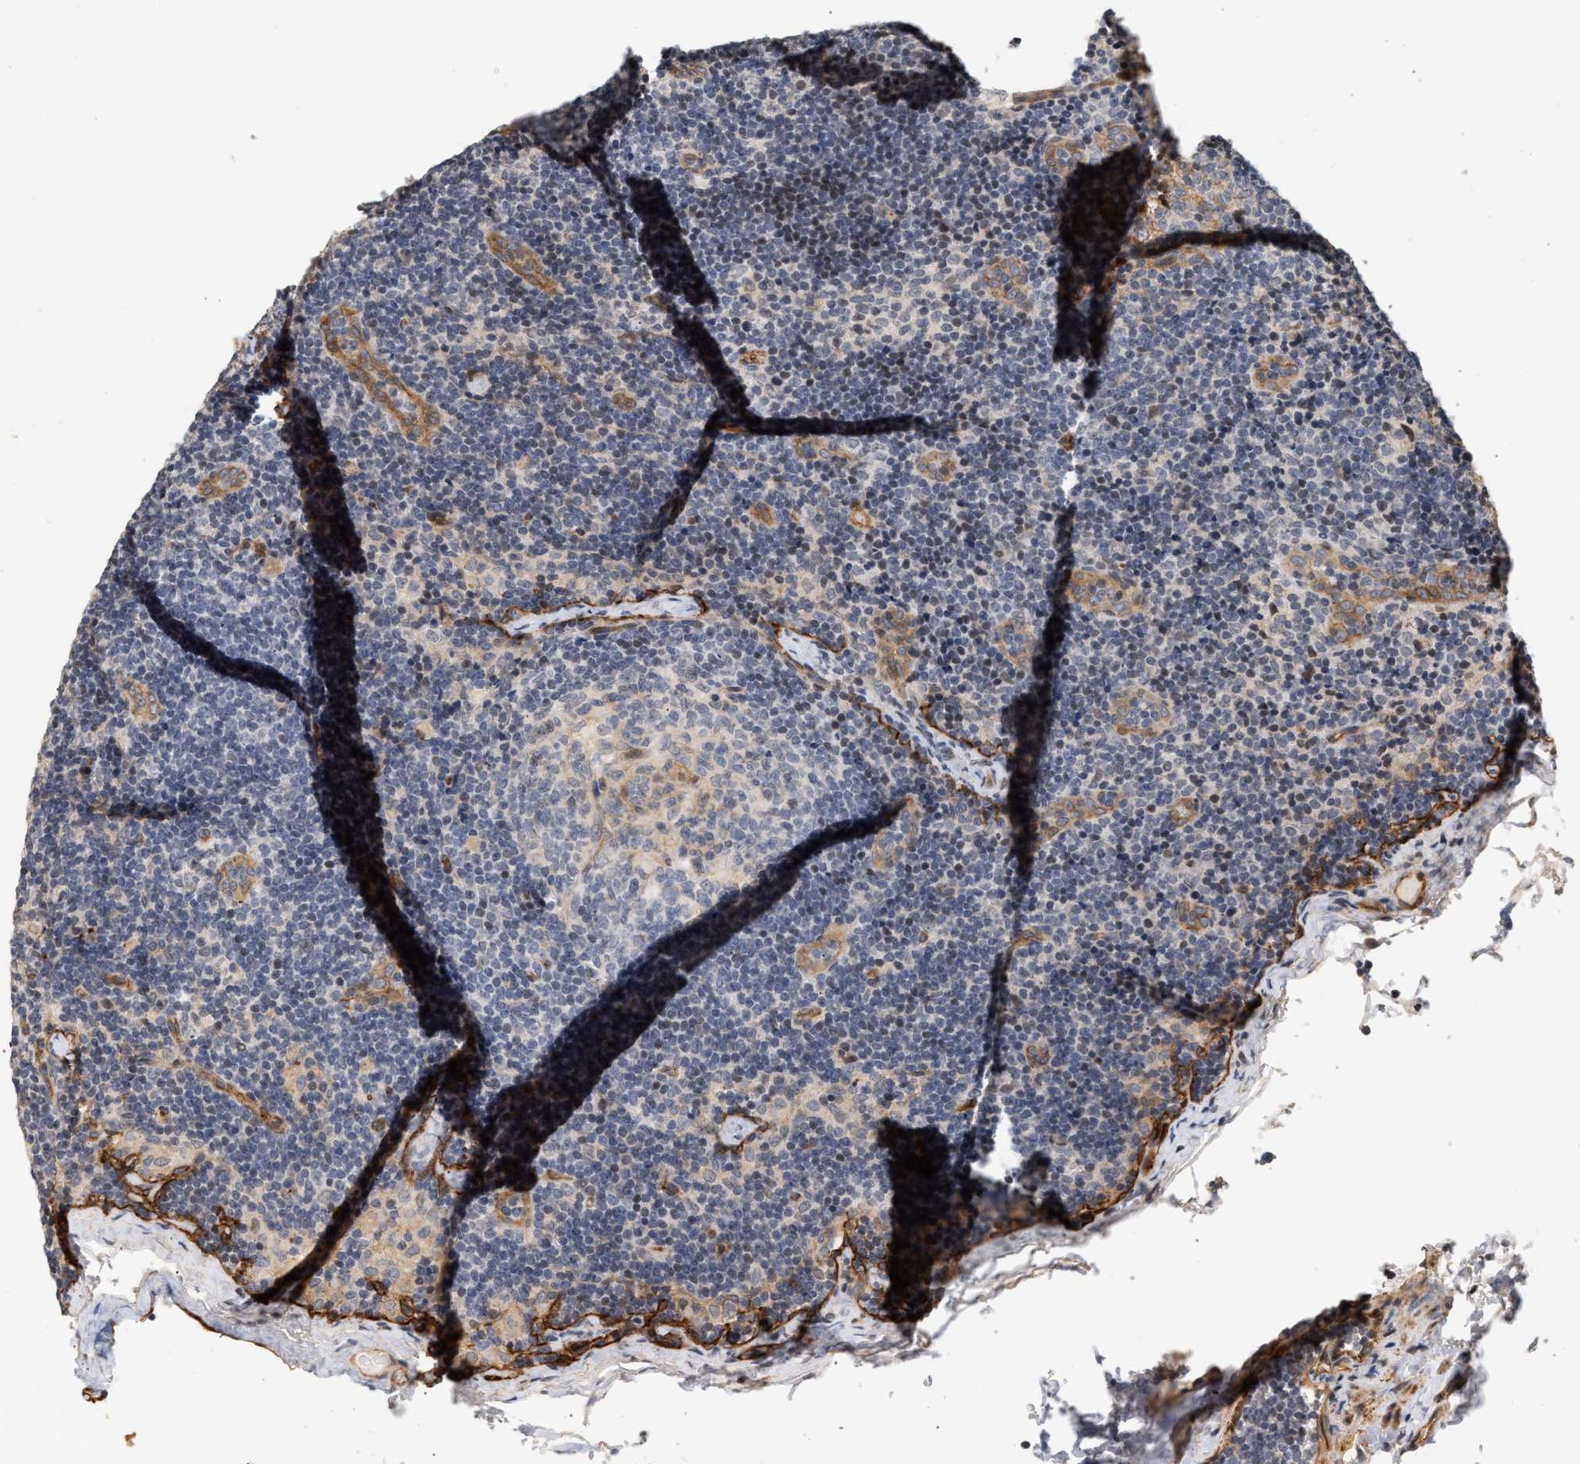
{"staining": {"intensity": "weak", "quantity": "<25%", "location": "cytoplasmic/membranous,nuclear"}, "tissue": "lymph node", "cell_type": "Germinal center cells", "image_type": "normal", "snomed": [{"axis": "morphology", "description": "Normal tissue, NOS"}, {"axis": "topography", "description": "Lymph node"}], "caption": "This is a photomicrograph of immunohistochemistry (IHC) staining of benign lymph node, which shows no expression in germinal center cells. The staining is performed using DAB brown chromogen with nuclei counter-stained in using hematoxylin.", "gene": "PLXND1", "patient": {"sex": "female", "age": 14}}